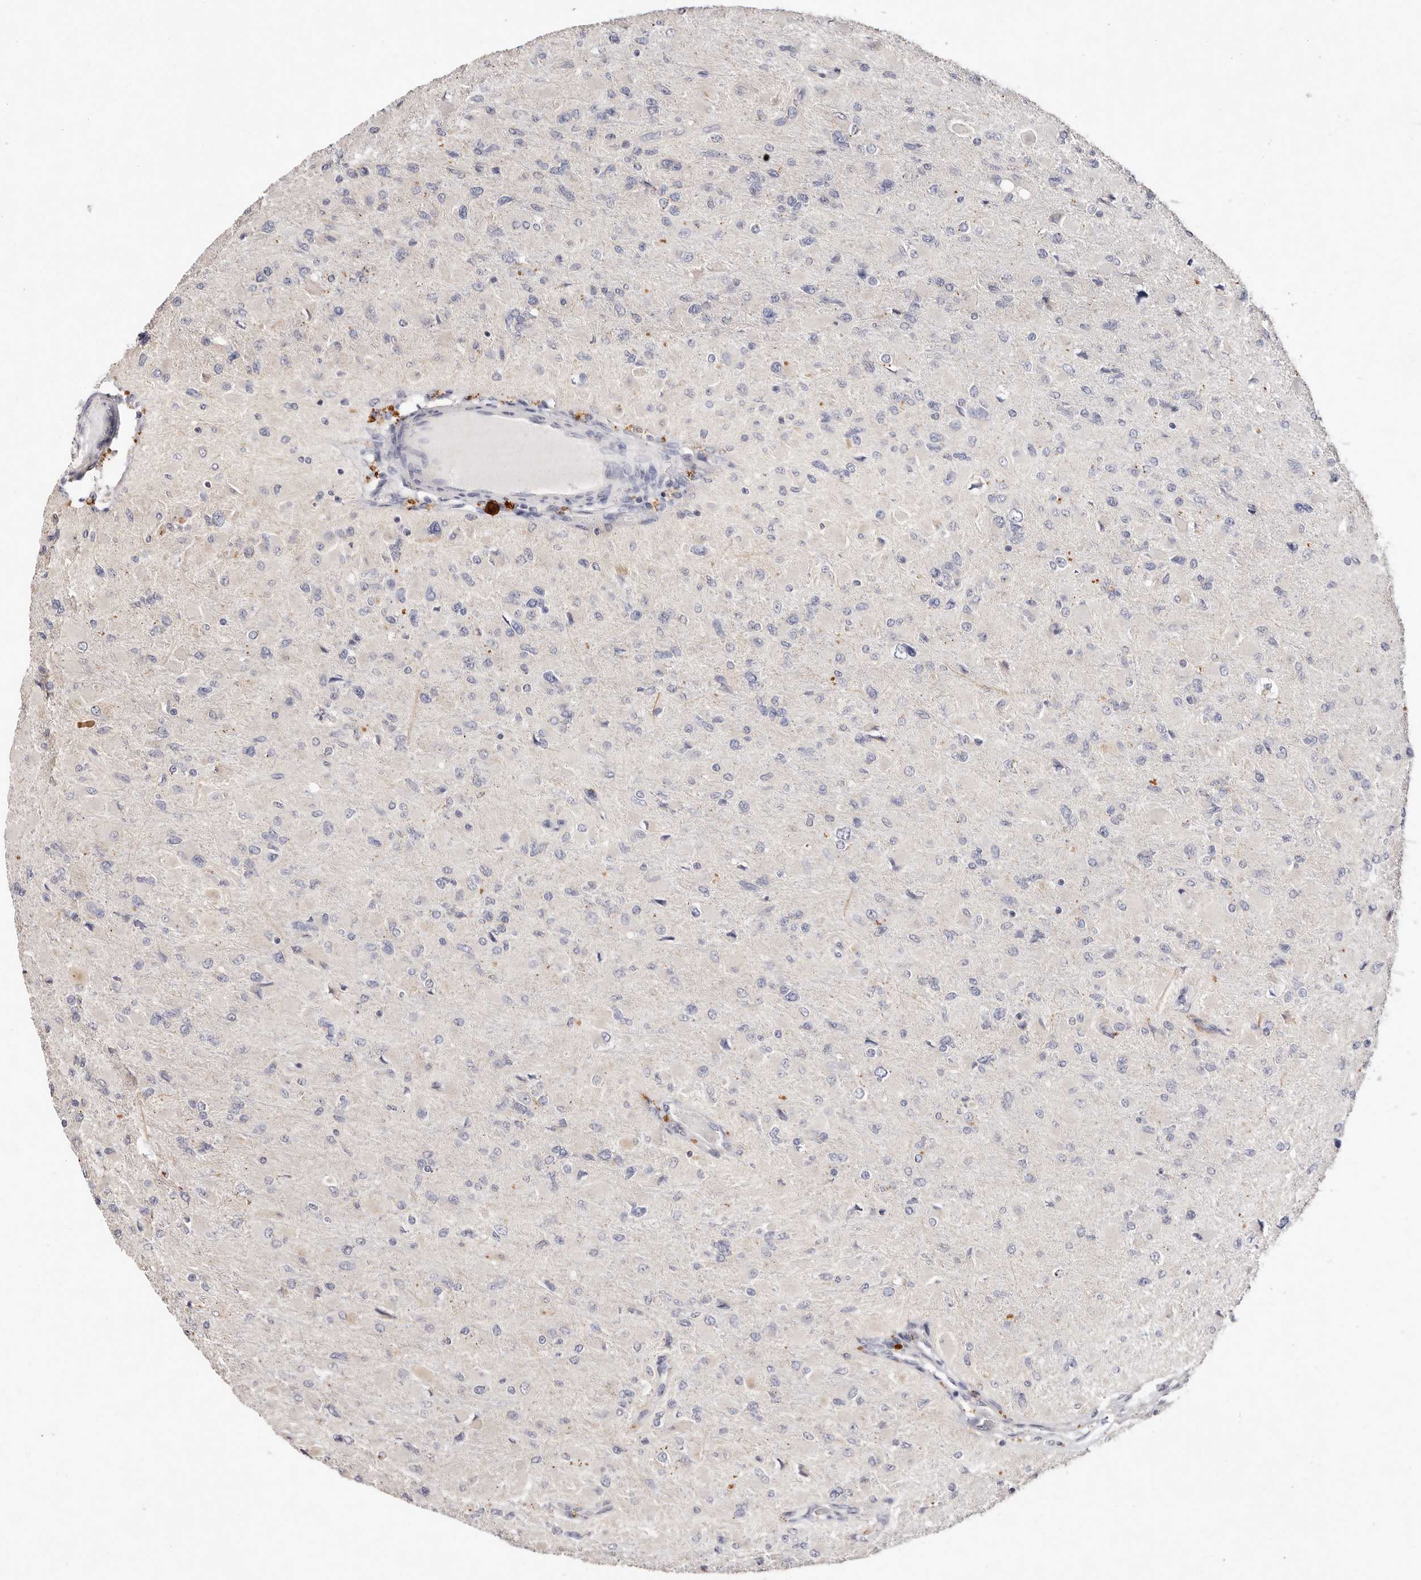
{"staining": {"intensity": "negative", "quantity": "none", "location": "none"}, "tissue": "glioma", "cell_type": "Tumor cells", "image_type": "cancer", "snomed": [{"axis": "morphology", "description": "Glioma, malignant, High grade"}, {"axis": "topography", "description": "Cerebral cortex"}], "caption": "Tumor cells are negative for brown protein staining in malignant high-grade glioma.", "gene": "THBS3", "patient": {"sex": "female", "age": 36}}